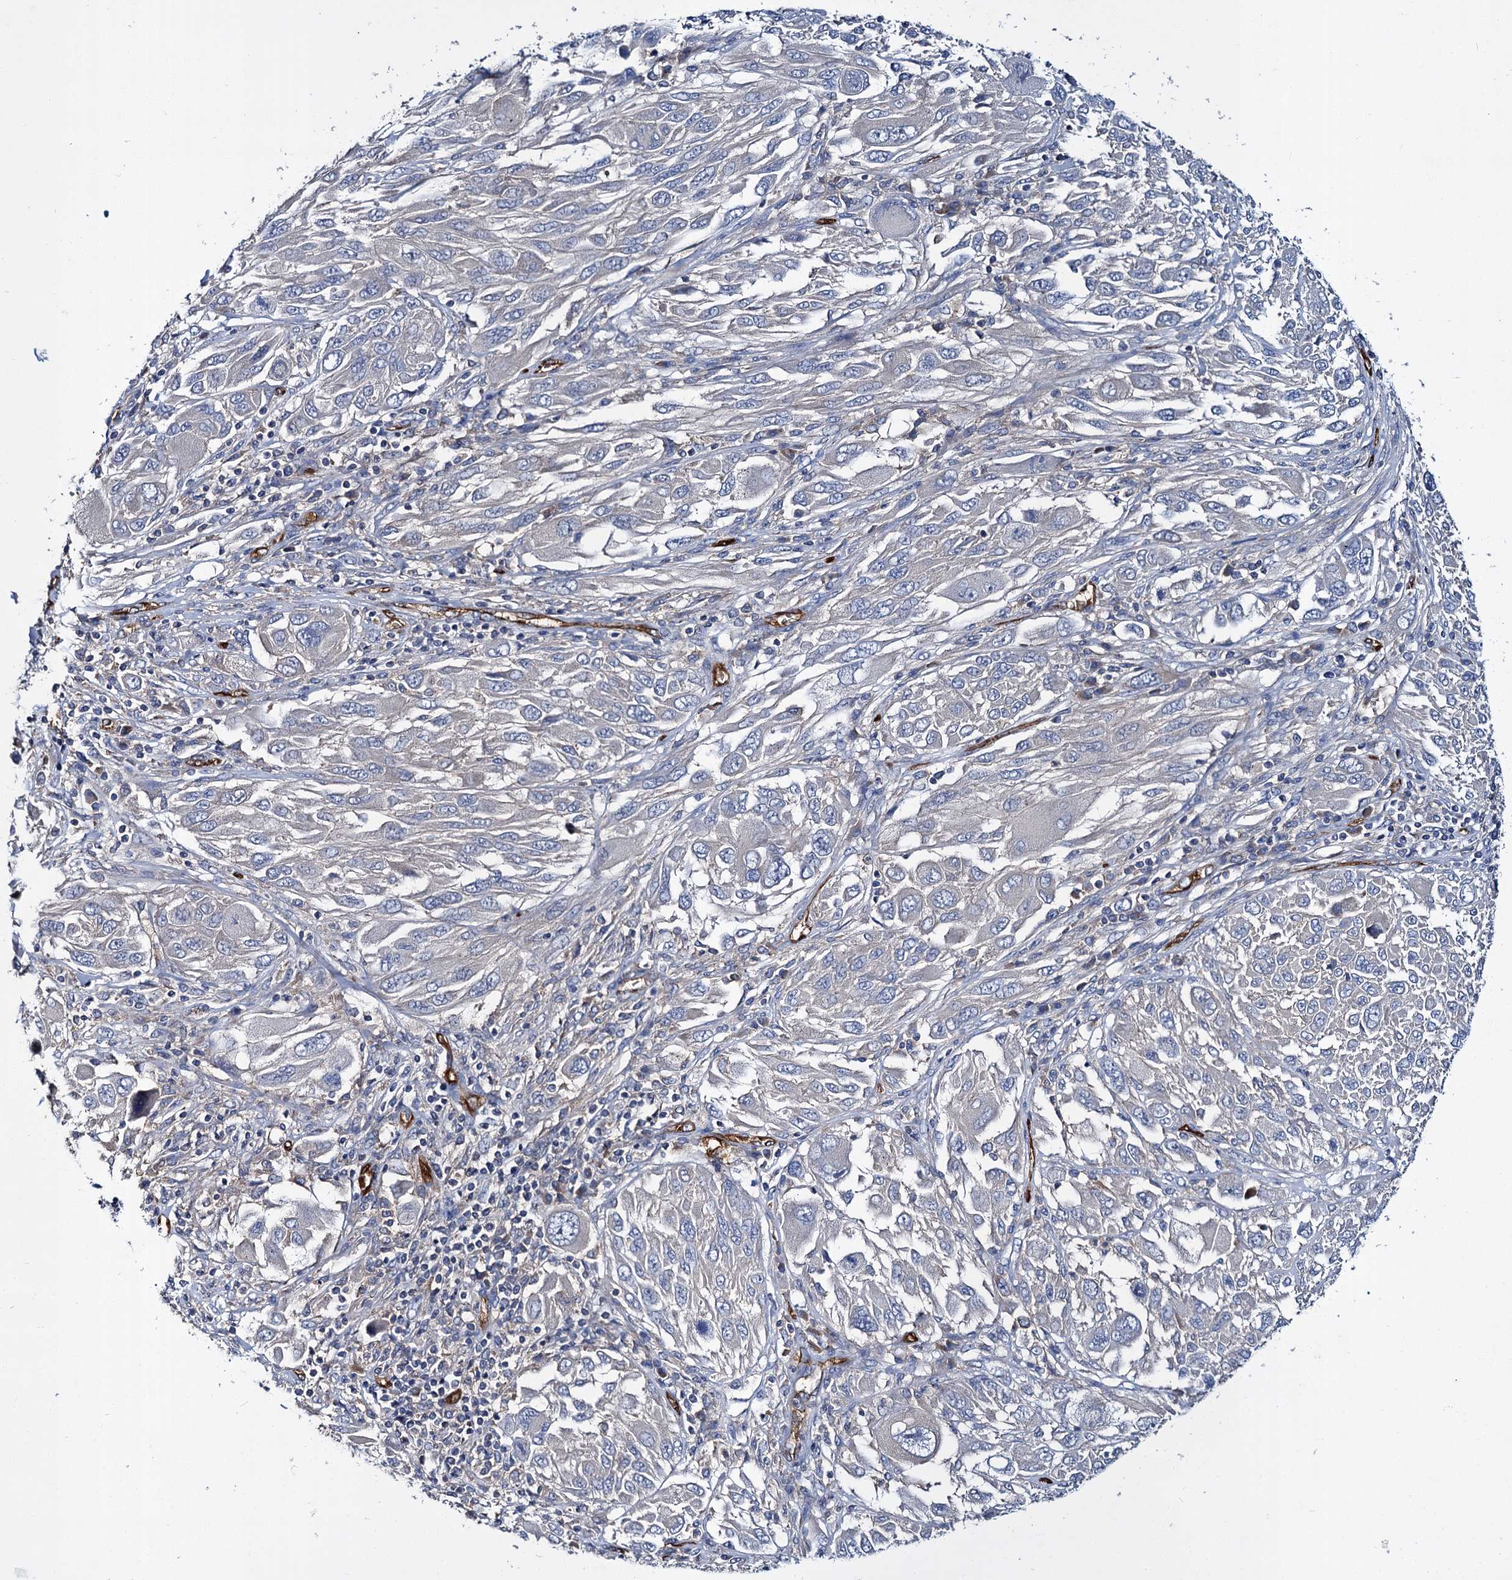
{"staining": {"intensity": "negative", "quantity": "none", "location": "none"}, "tissue": "melanoma", "cell_type": "Tumor cells", "image_type": "cancer", "snomed": [{"axis": "morphology", "description": "Malignant melanoma, NOS"}, {"axis": "topography", "description": "Skin"}], "caption": "The immunohistochemistry (IHC) image has no significant expression in tumor cells of melanoma tissue. (Brightfield microscopy of DAB IHC at high magnification).", "gene": "CACNA1C", "patient": {"sex": "female", "age": 91}}